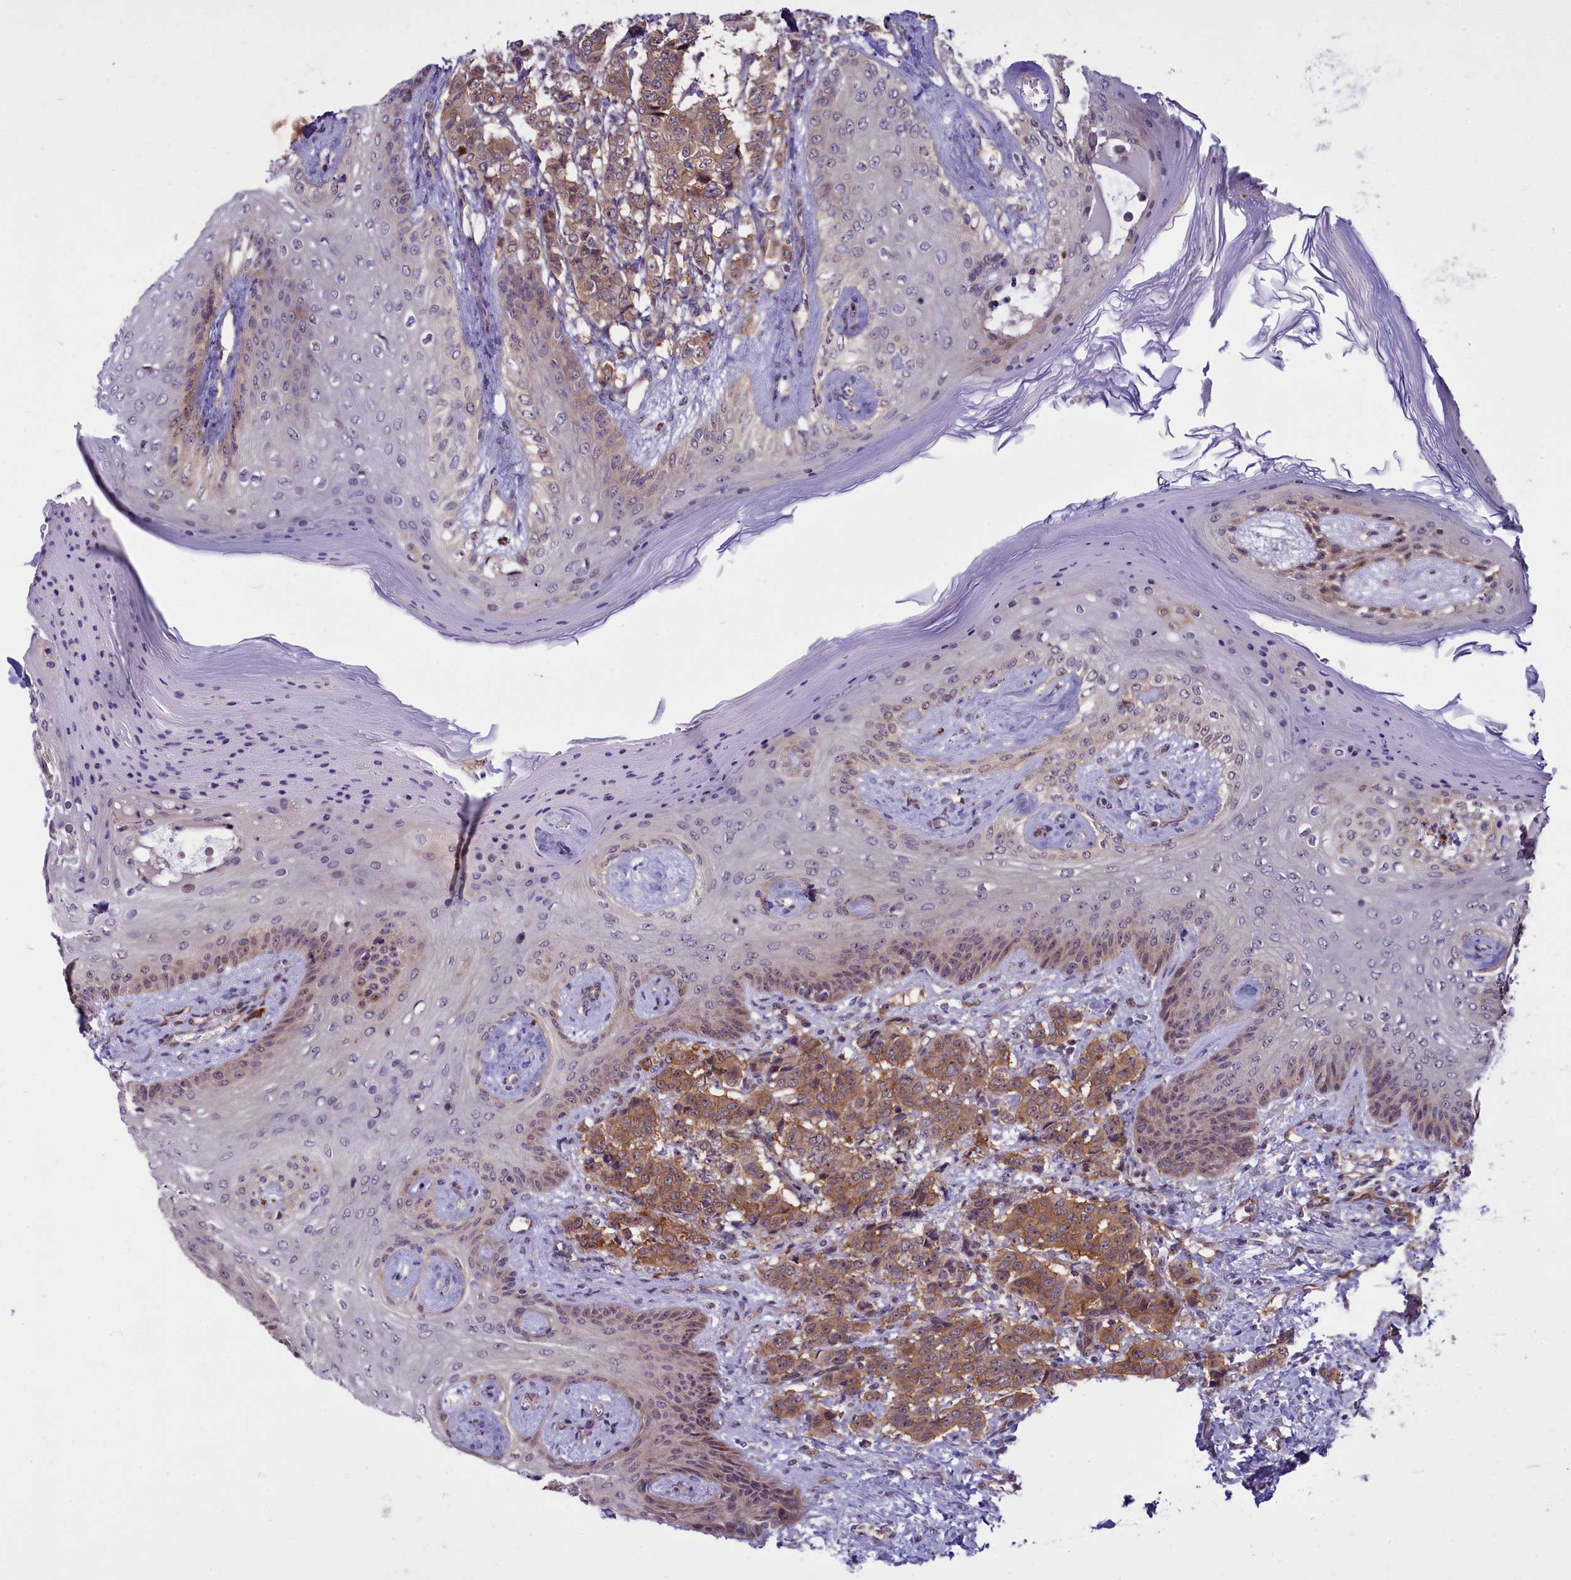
{"staining": {"intensity": "moderate", "quantity": ">75%", "location": "cytoplasmic/membranous"}, "tissue": "breast cancer", "cell_type": "Tumor cells", "image_type": "cancer", "snomed": [{"axis": "morphology", "description": "Duct carcinoma"}, {"axis": "topography", "description": "Breast"}], "caption": "High-magnification brightfield microscopy of breast cancer stained with DAB (brown) and counterstained with hematoxylin (blue). tumor cells exhibit moderate cytoplasmic/membranous staining is seen in approximately>75% of cells.", "gene": "BCAR1", "patient": {"sex": "female", "age": 40}}